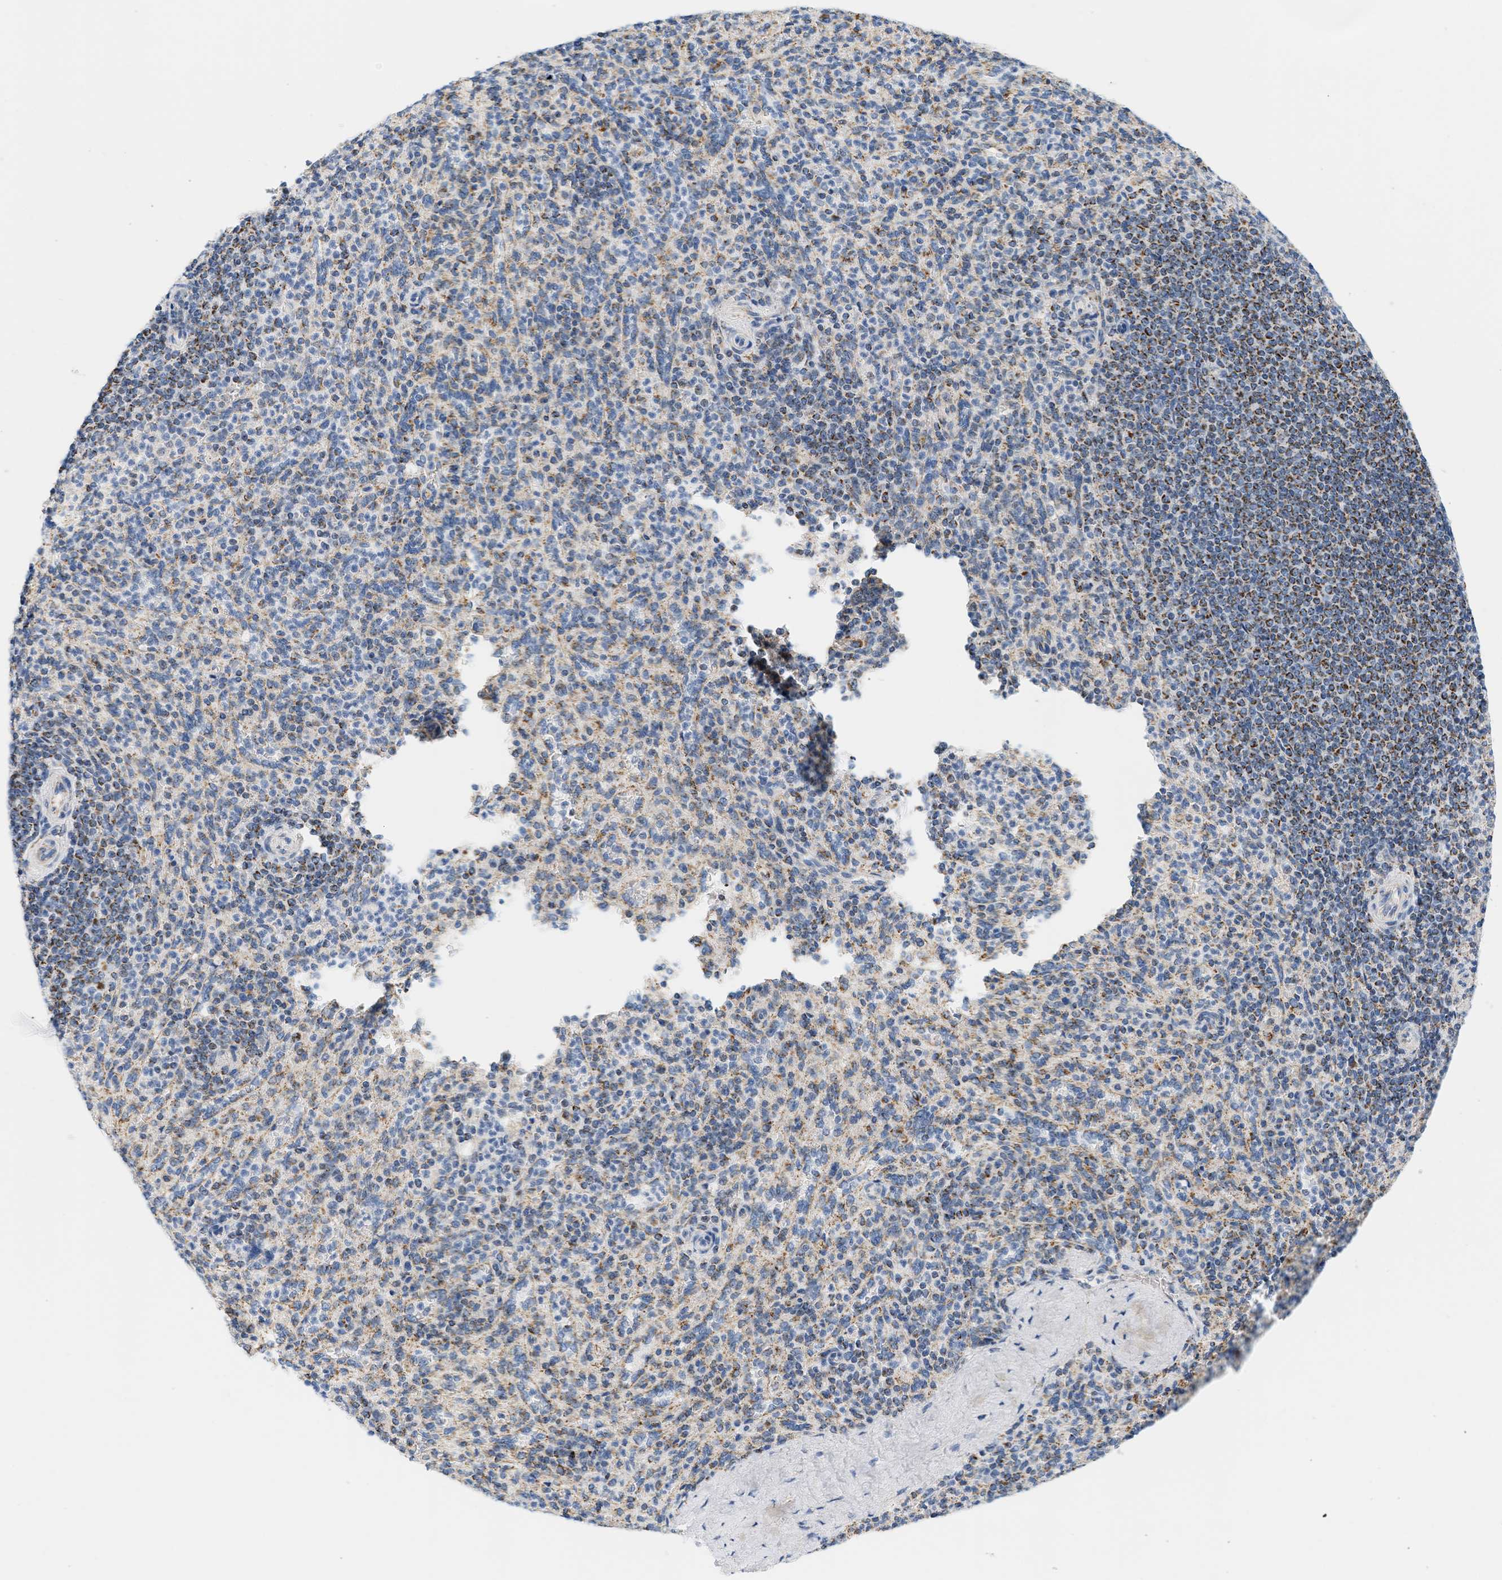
{"staining": {"intensity": "weak", "quantity": "25%-75%", "location": "cytoplasmic/membranous"}, "tissue": "spleen", "cell_type": "Cells in red pulp", "image_type": "normal", "snomed": [{"axis": "morphology", "description": "Normal tissue, NOS"}, {"axis": "topography", "description": "Spleen"}], "caption": "DAB immunohistochemical staining of unremarkable human spleen exhibits weak cytoplasmic/membranous protein expression in about 25%-75% of cells in red pulp.", "gene": "GRPEL2", "patient": {"sex": "male", "age": 36}}